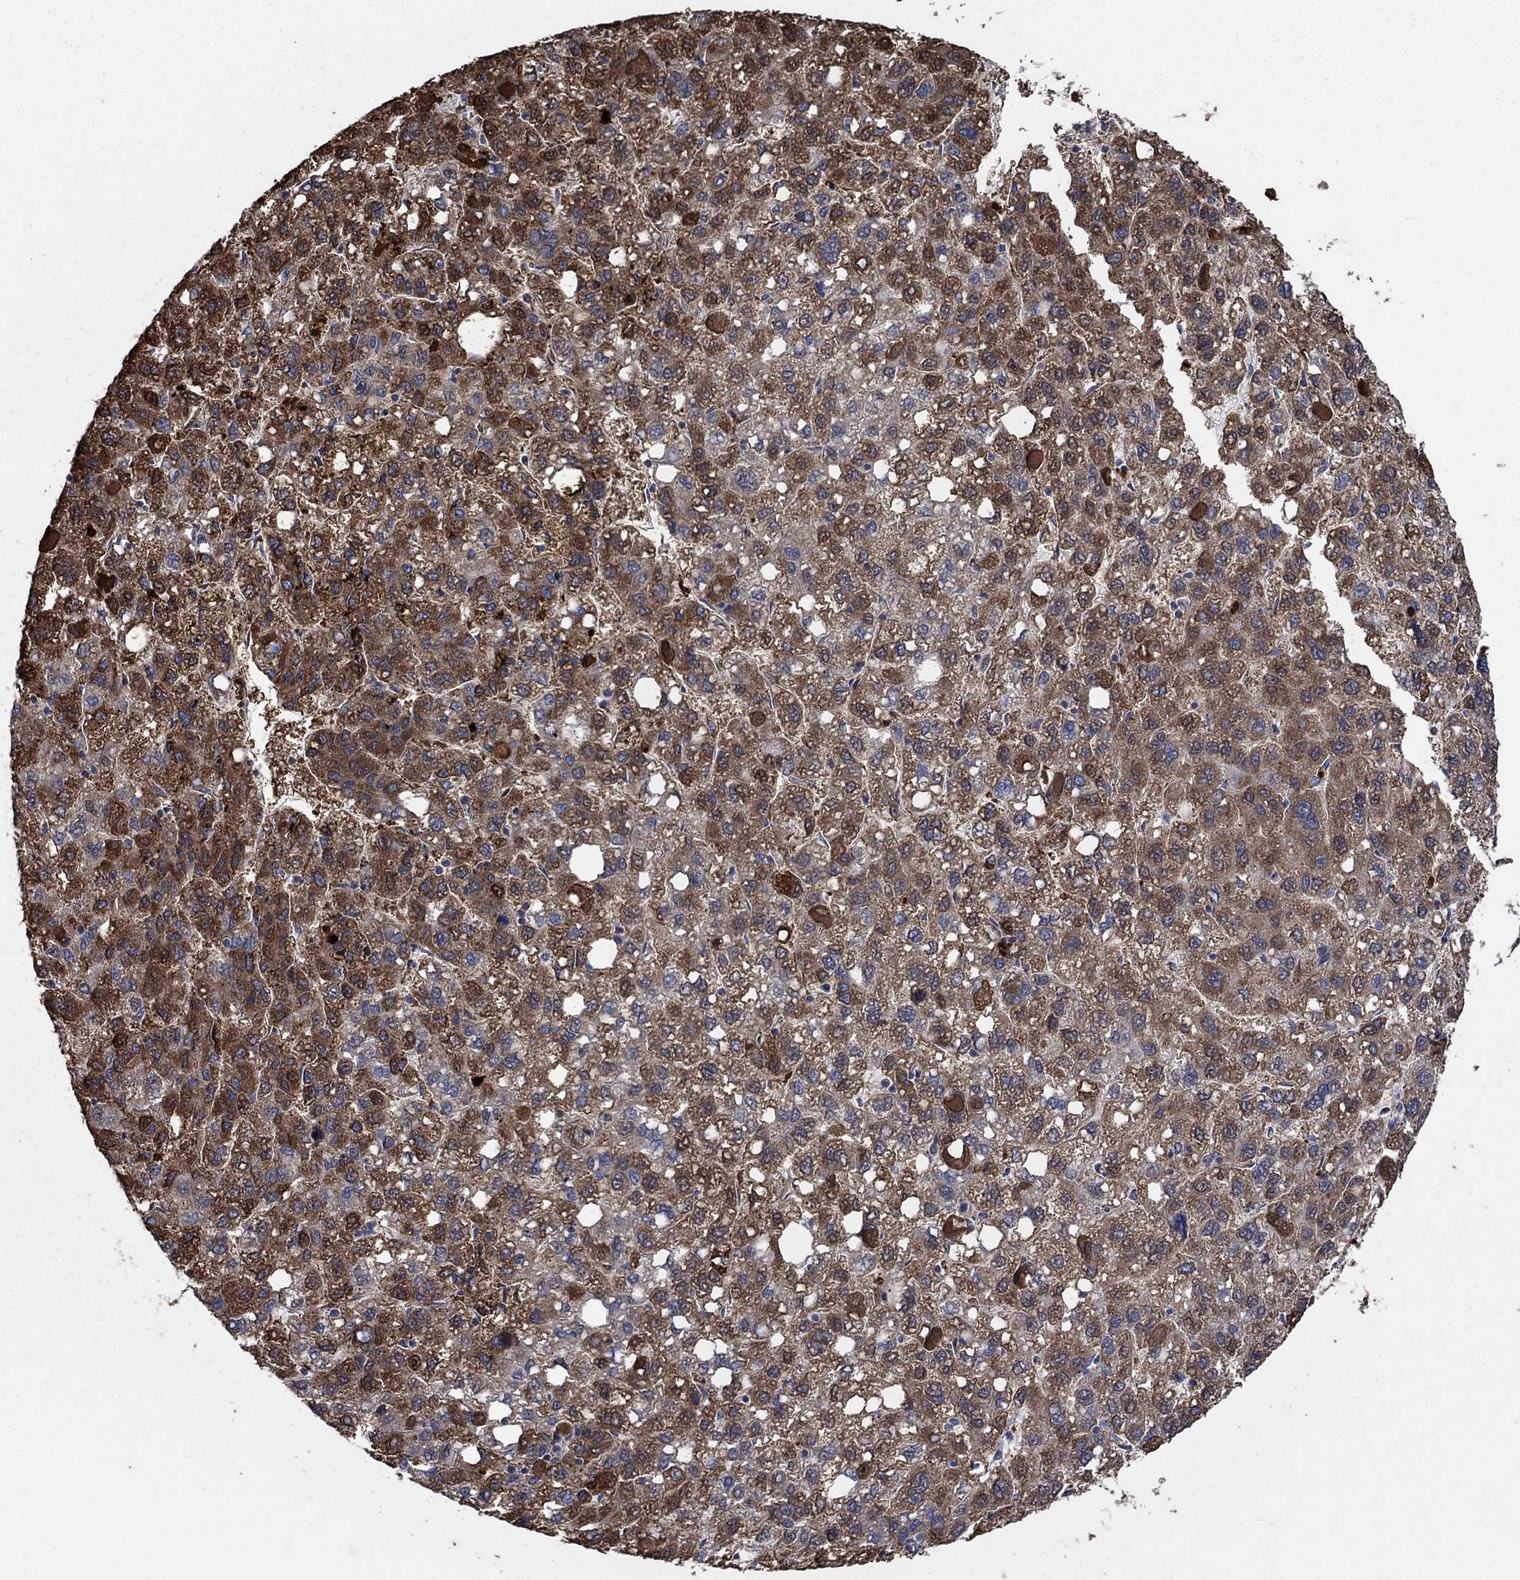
{"staining": {"intensity": "strong", "quantity": "25%-75%", "location": "cytoplasmic/membranous"}, "tissue": "liver cancer", "cell_type": "Tumor cells", "image_type": "cancer", "snomed": [{"axis": "morphology", "description": "Carcinoma, Hepatocellular, NOS"}, {"axis": "topography", "description": "Liver"}], "caption": "Liver hepatocellular carcinoma was stained to show a protein in brown. There is high levels of strong cytoplasmic/membranous expression in approximately 25%-75% of tumor cells.", "gene": "MRPS24", "patient": {"sex": "female", "age": 82}}